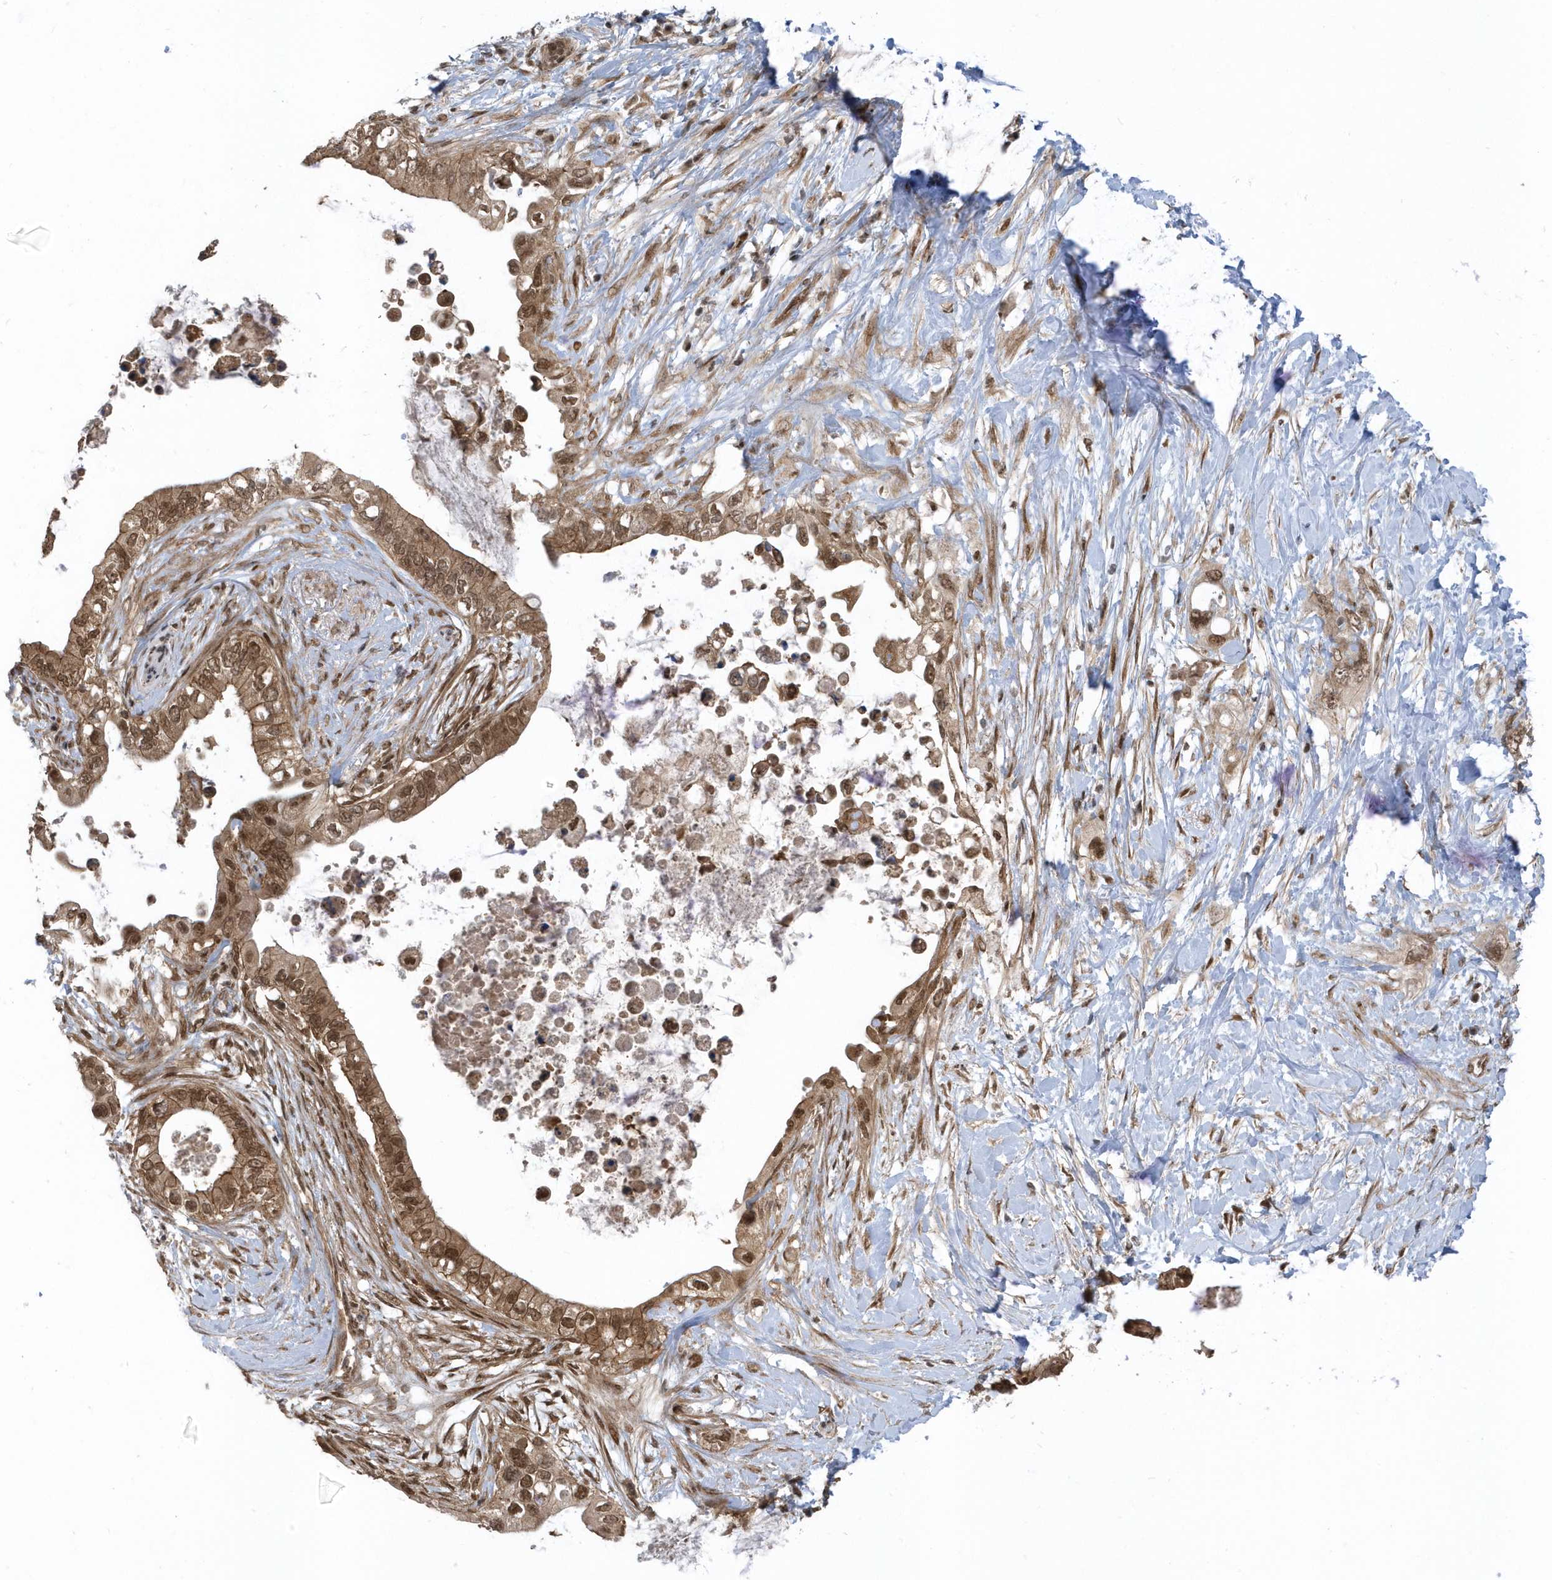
{"staining": {"intensity": "moderate", "quantity": ">75%", "location": "cytoplasmic/membranous,nuclear"}, "tissue": "pancreatic cancer", "cell_type": "Tumor cells", "image_type": "cancer", "snomed": [{"axis": "morphology", "description": "Adenocarcinoma, NOS"}, {"axis": "topography", "description": "Pancreas"}], "caption": "Human pancreatic cancer stained with a brown dye exhibits moderate cytoplasmic/membranous and nuclear positive staining in about >75% of tumor cells.", "gene": "USP53", "patient": {"sex": "female", "age": 56}}